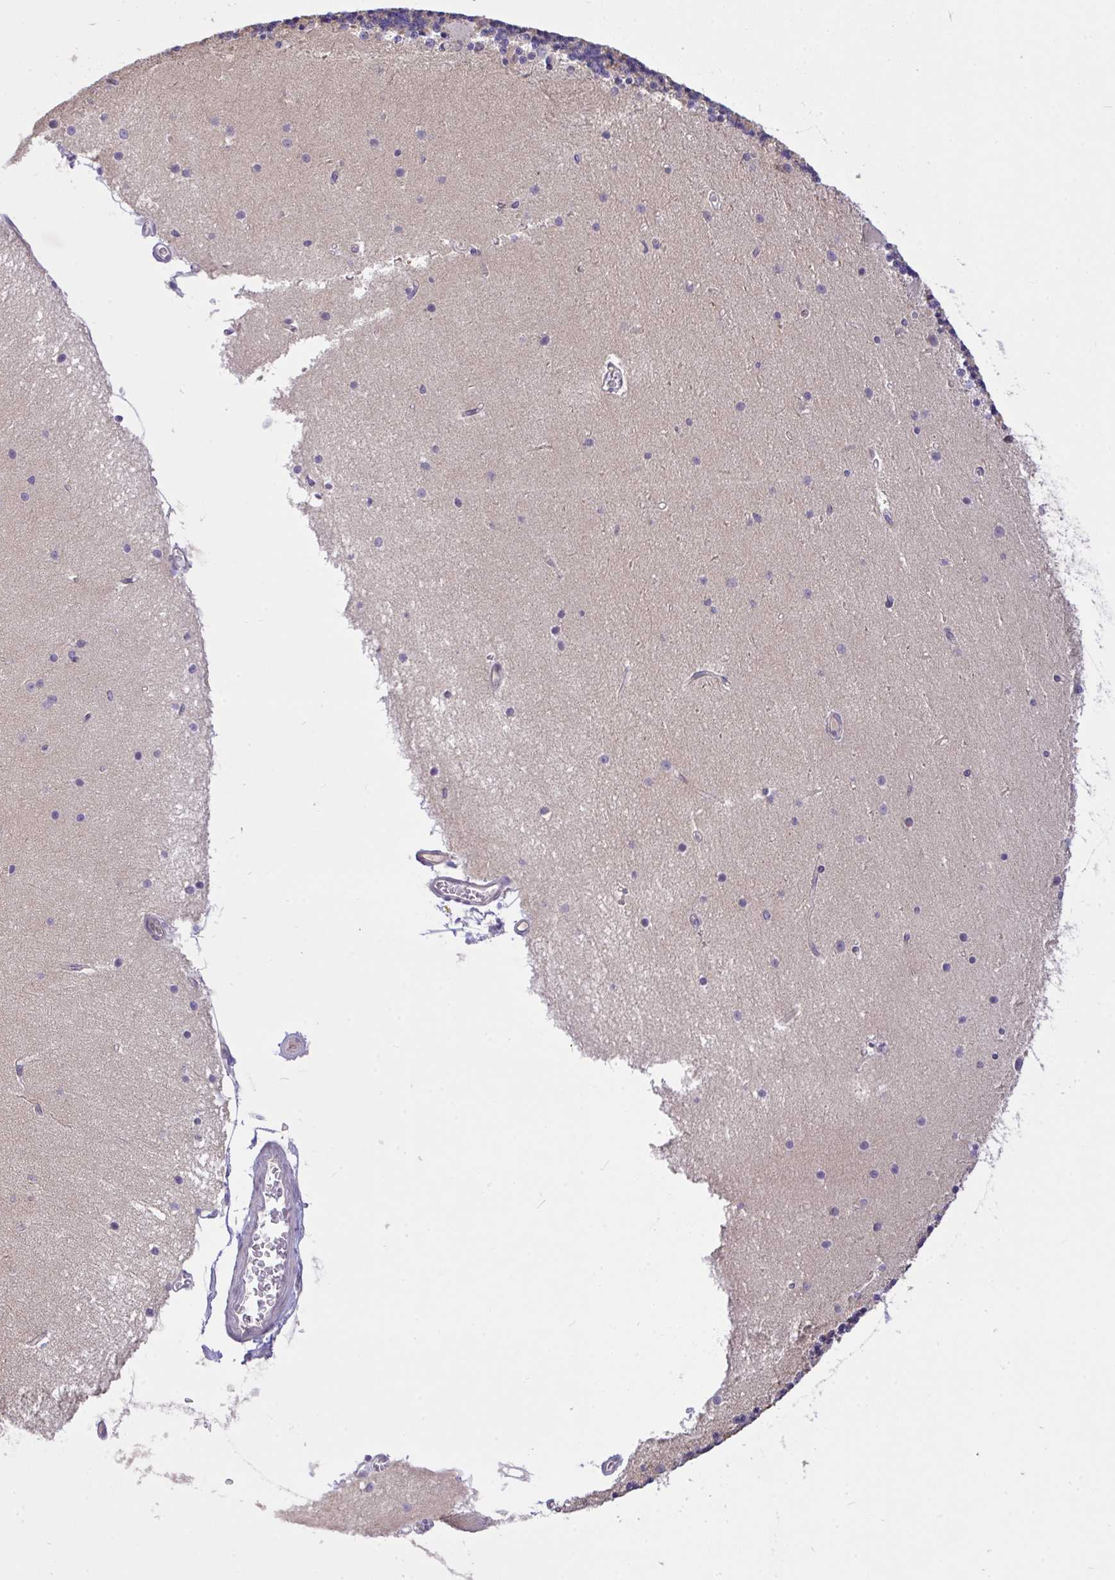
{"staining": {"intensity": "negative", "quantity": "none", "location": "none"}, "tissue": "cerebellum", "cell_type": "Cells in granular layer", "image_type": "normal", "snomed": [{"axis": "morphology", "description": "Normal tissue, NOS"}, {"axis": "topography", "description": "Cerebellum"}], "caption": "A high-resolution photomicrograph shows immunohistochemistry (IHC) staining of benign cerebellum, which displays no significant staining in cells in granular layer.", "gene": "C19orf54", "patient": {"sex": "female", "age": 54}}